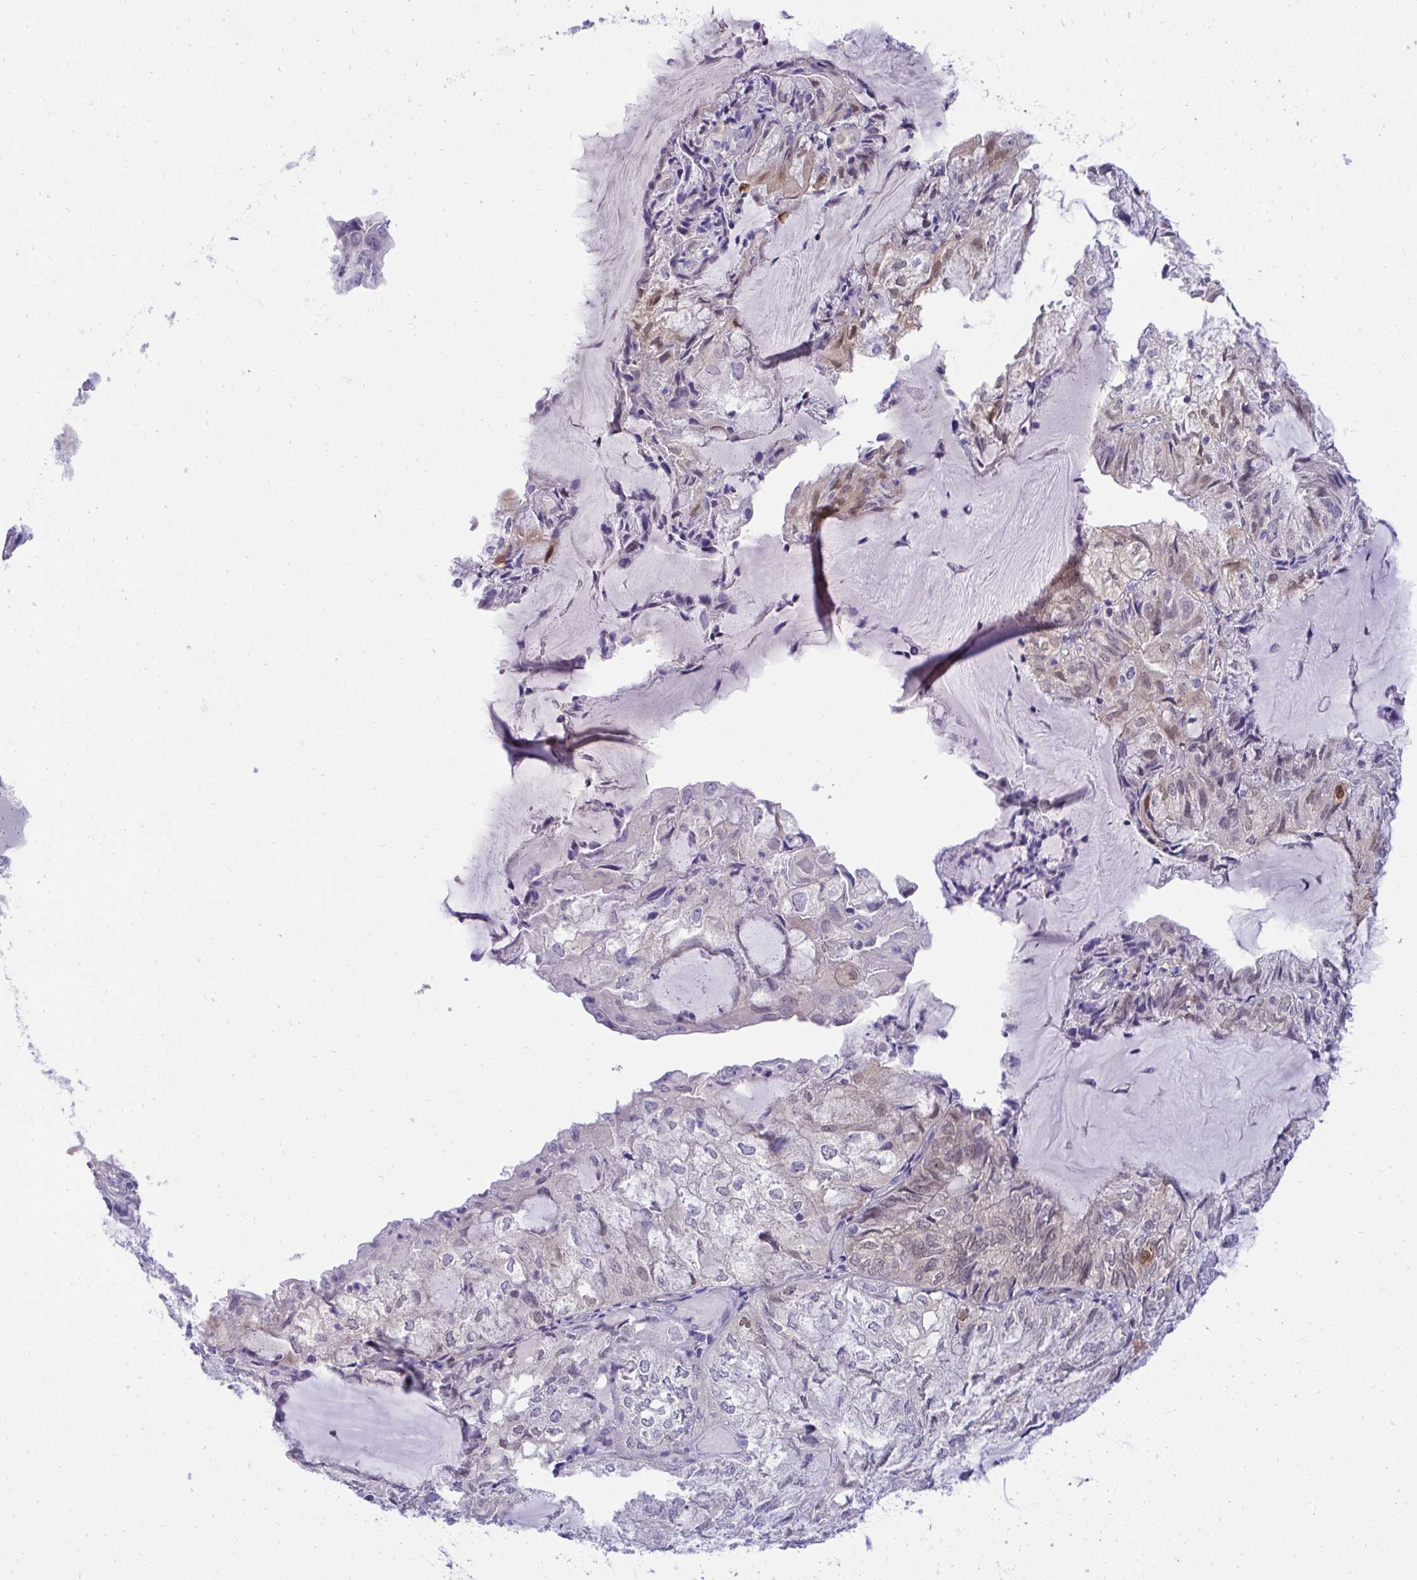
{"staining": {"intensity": "moderate", "quantity": "<25%", "location": "cytoplasmic/membranous,nuclear"}, "tissue": "endometrial cancer", "cell_type": "Tumor cells", "image_type": "cancer", "snomed": [{"axis": "morphology", "description": "Adenocarcinoma, NOS"}, {"axis": "topography", "description": "Endometrium"}], "caption": "A brown stain highlights moderate cytoplasmic/membranous and nuclear positivity of a protein in human endometrial cancer tumor cells.", "gene": "PGM2L1", "patient": {"sex": "female", "age": 81}}